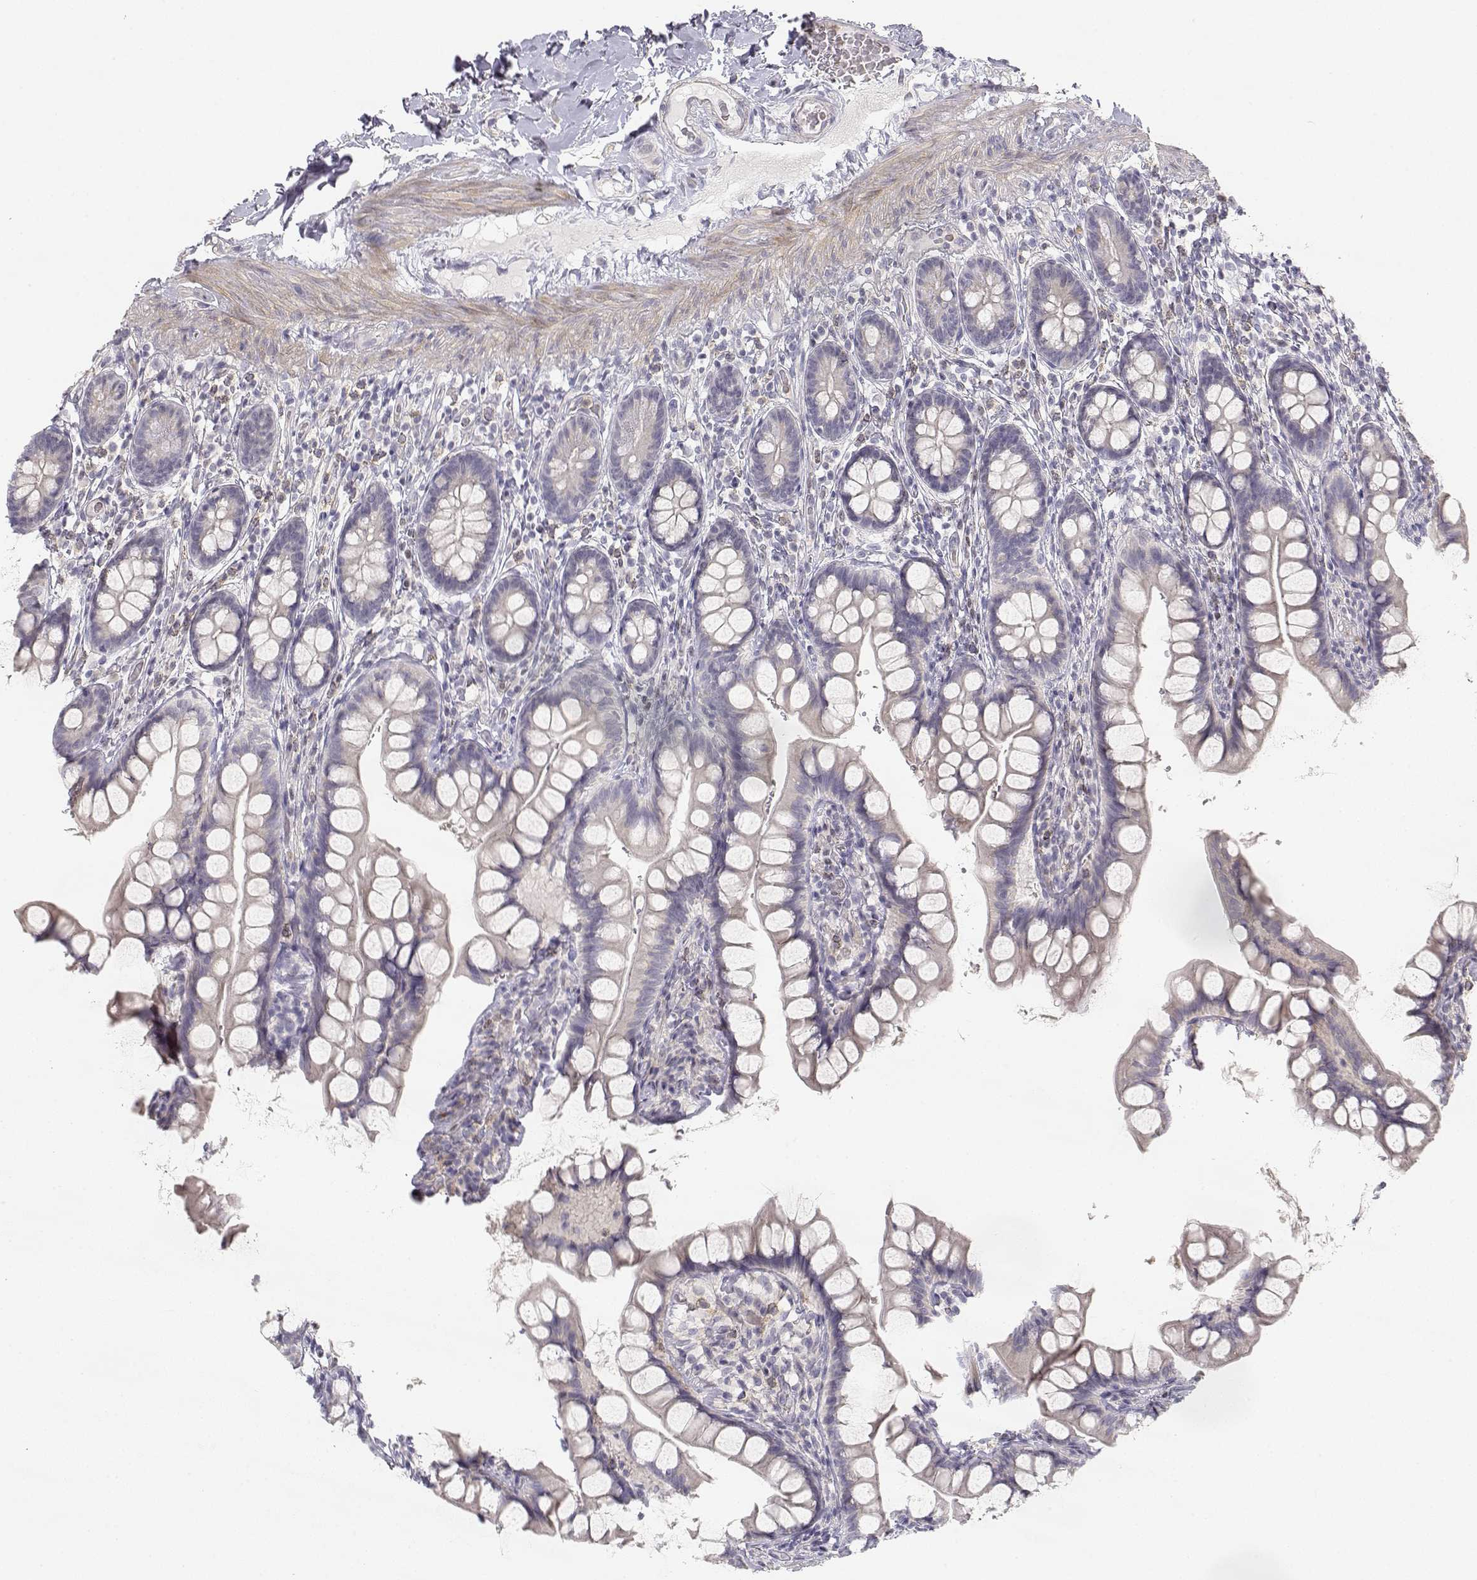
{"staining": {"intensity": "negative", "quantity": "none", "location": "none"}, "tissue": "small intestine", "cell_type": "Glandular cells", "image_type": "normal", "snomed": [{"axis": "morphology", "description": "Normal tissue, NOS"}, {"axis": "topography", "description": "Small intestine"}], "caption": "DAB immunohistochemical staining of unremarkable small intestine shows no significant staining in glandular cells.", "gene": "GLIPR1L2", "patient": {"sex": "male", "age": 70}}